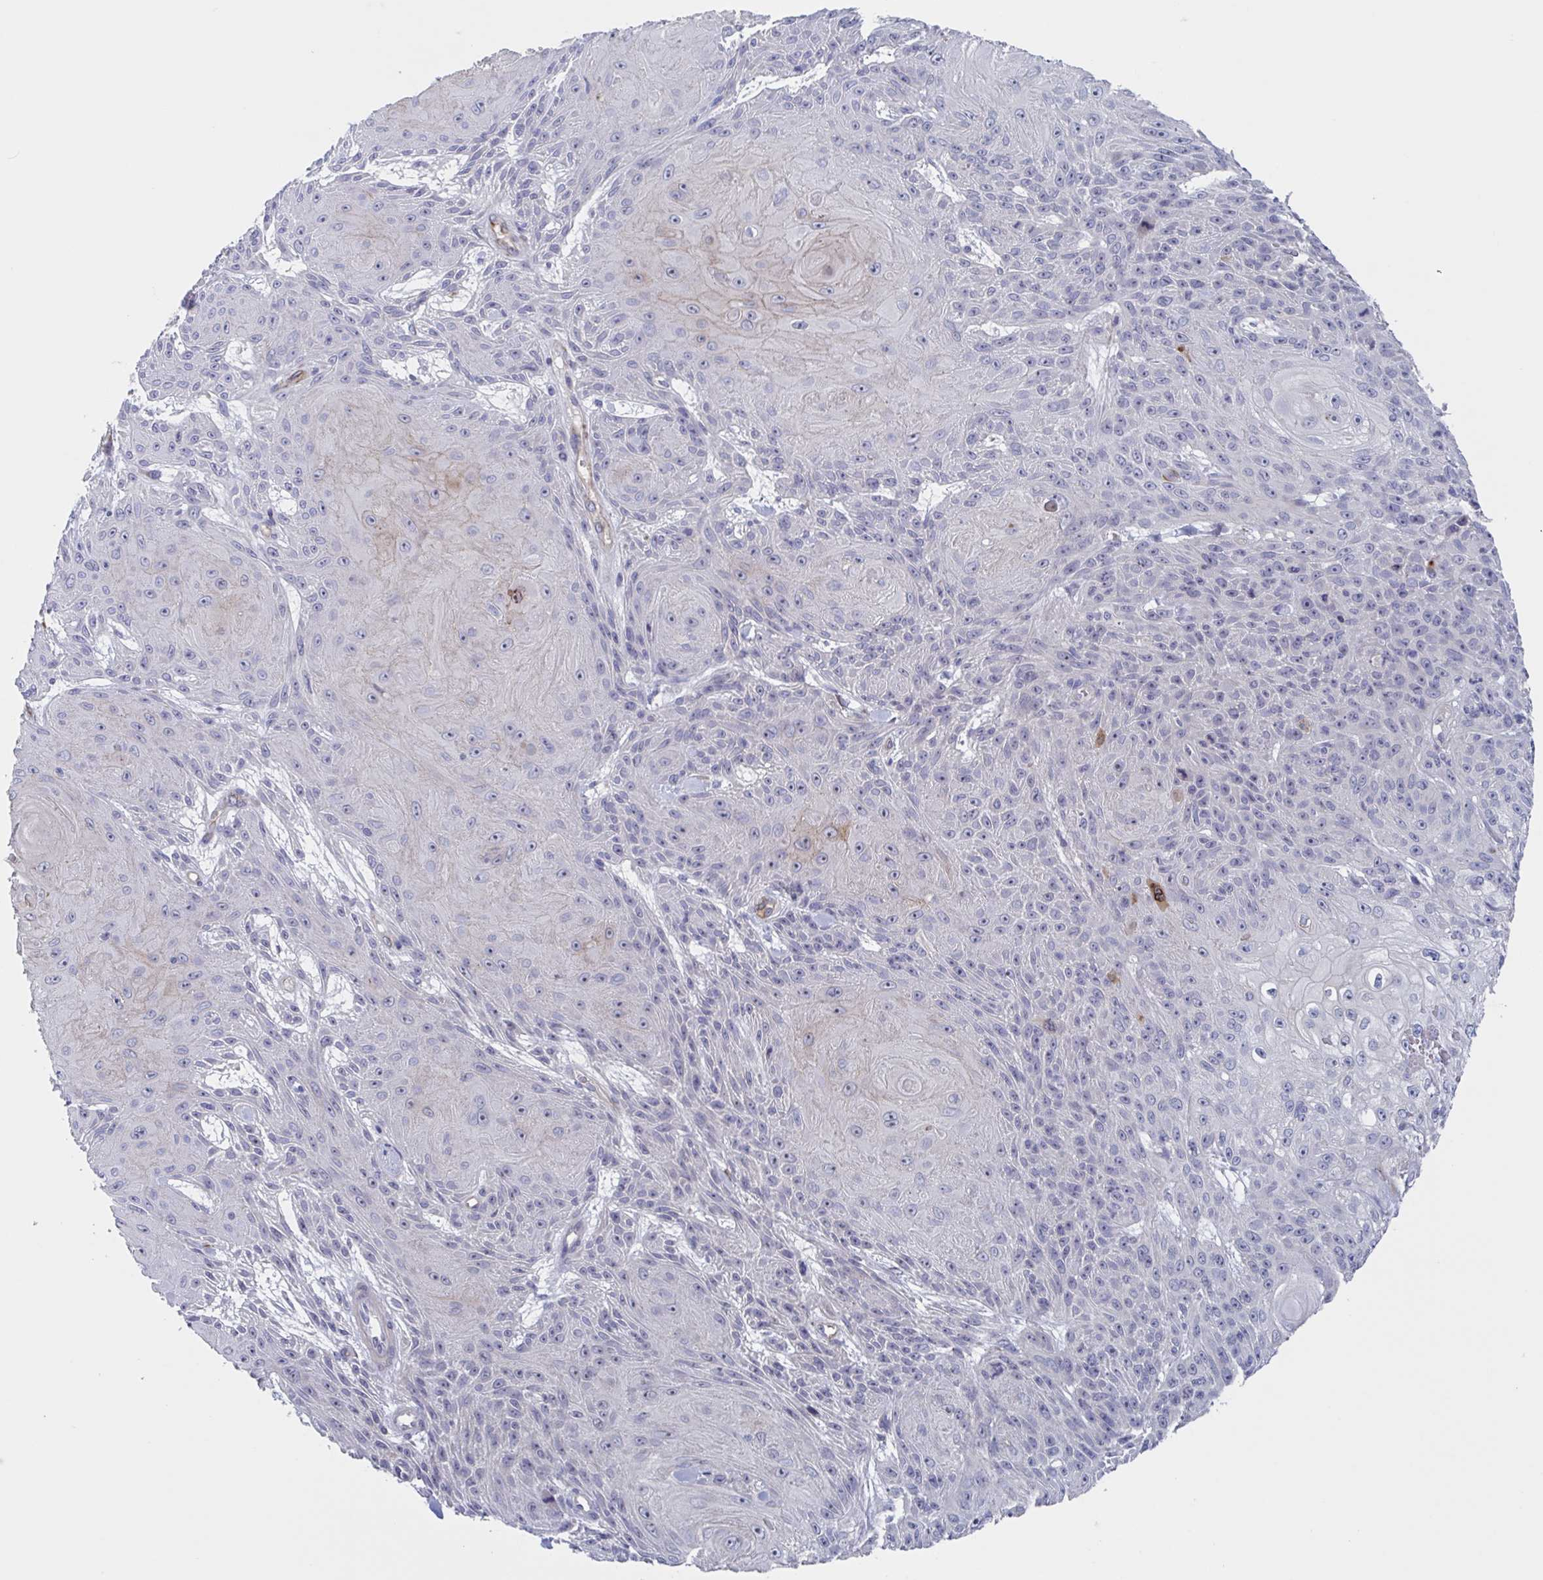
{"staining": {"intensity": "negative", "quantity": "none", "location": "none"}, "tissue": "skin cancer", "cell_type": "Tumor cells", "image_type": "cancer", "snomed": [{"axis": "morphology", "description": "Squamous cell carcinoma, NOS"}, {"axis": "topography", "description": "Skin"}], "caption": "Skin squamous cell carcinoma was stained to show a protein in brown. There is no significant staining in tumor cells.", "gene": "ST14", "patient": {"sex": "male", "age": 88}}